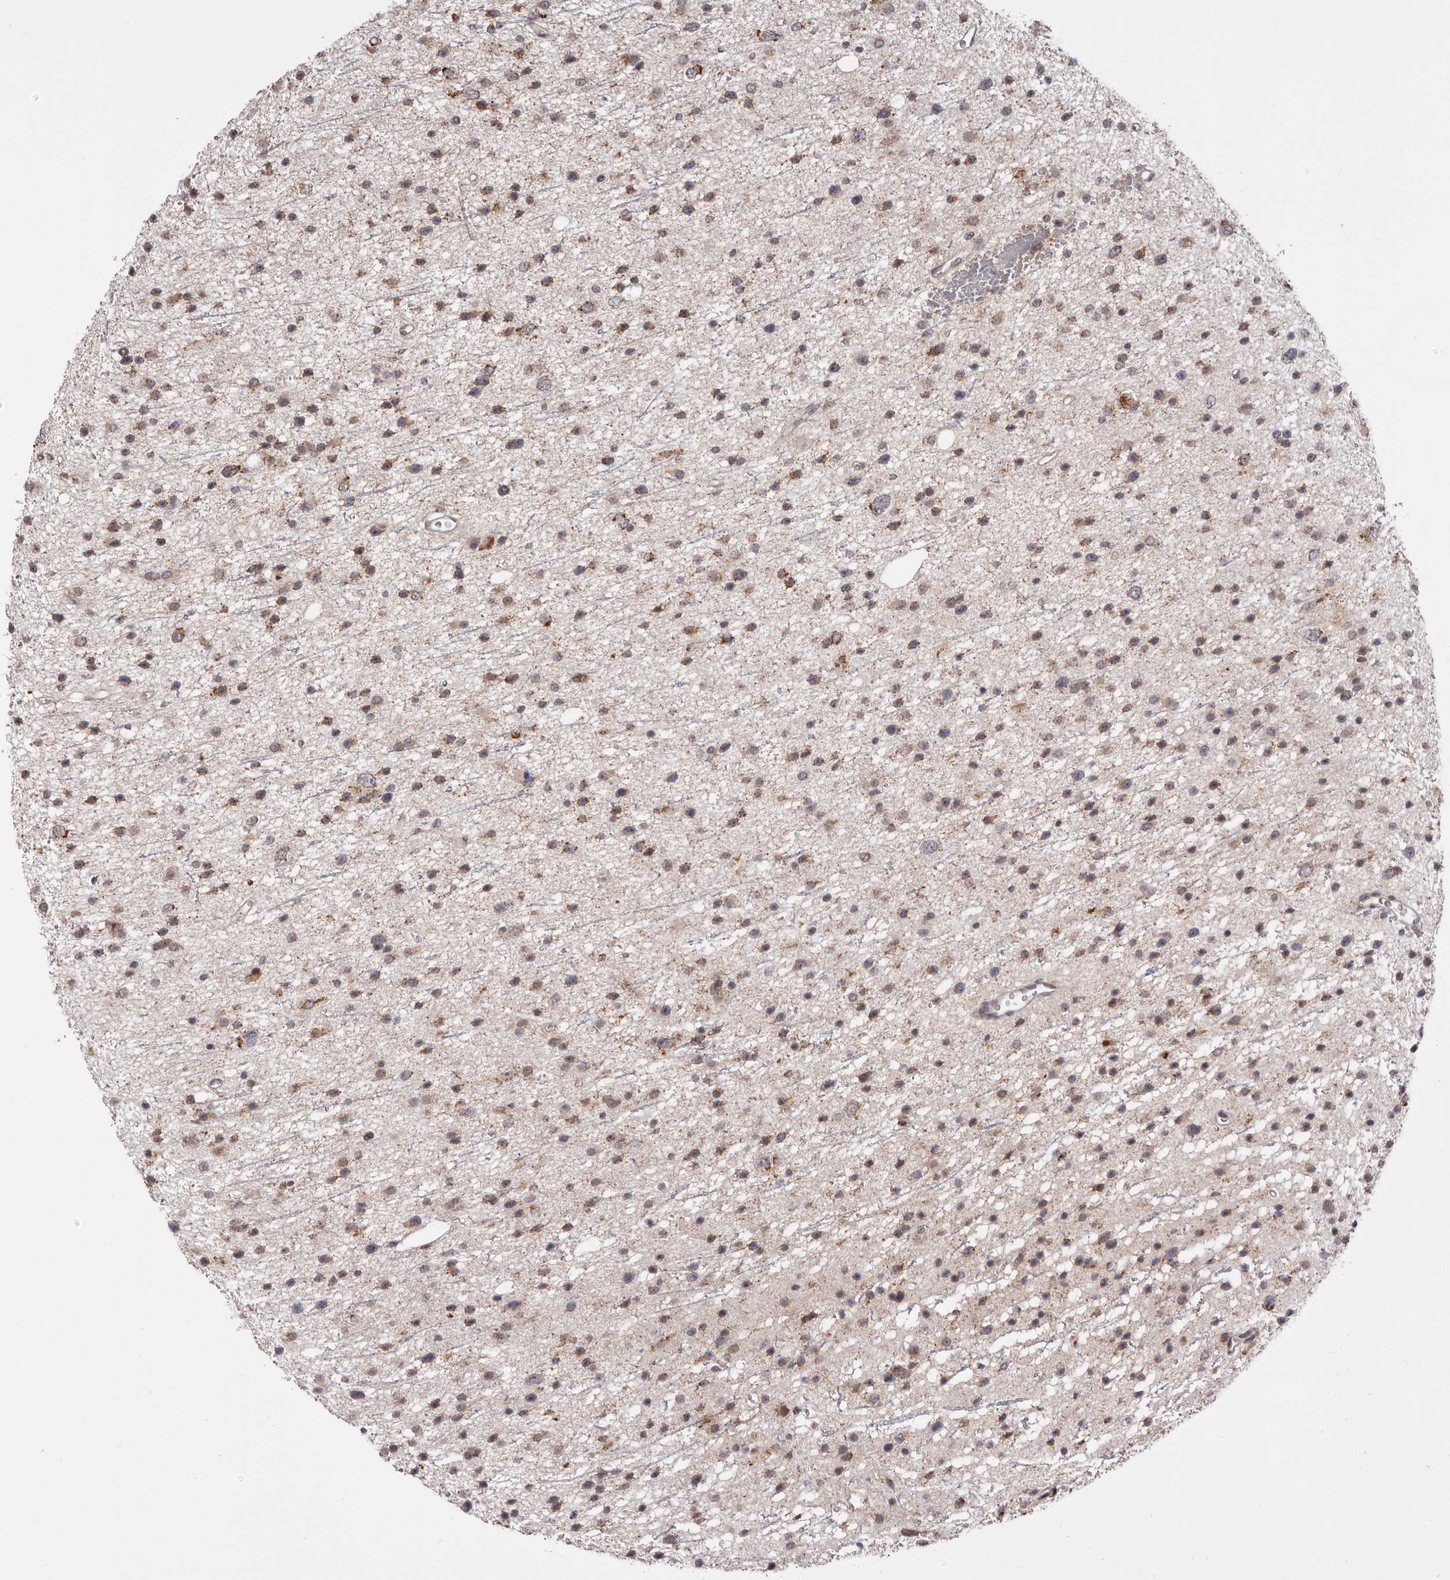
{"staining": {"intensity": "moderate", "quantity": ">75%", "location": "cytoplasmic/membranous"}, "tissue": "glioma", "cell_type": "Tumor cells", "image_type": "cancer", "snomed": [{"axis": "morphology", "description": "Glioma, malignant, Low grade"}, {"axis": "topography", "description": "Cerebral cortex"}], "caption": "Glioma stained for a protein demonstrates moderate cytoplasmic/membranous positivity in tumor cells. (DAB IHC with brightfield microscopy, high magnification).", "gene": "MOGAT2", "patient": {"sex": "female", "age": 39}}